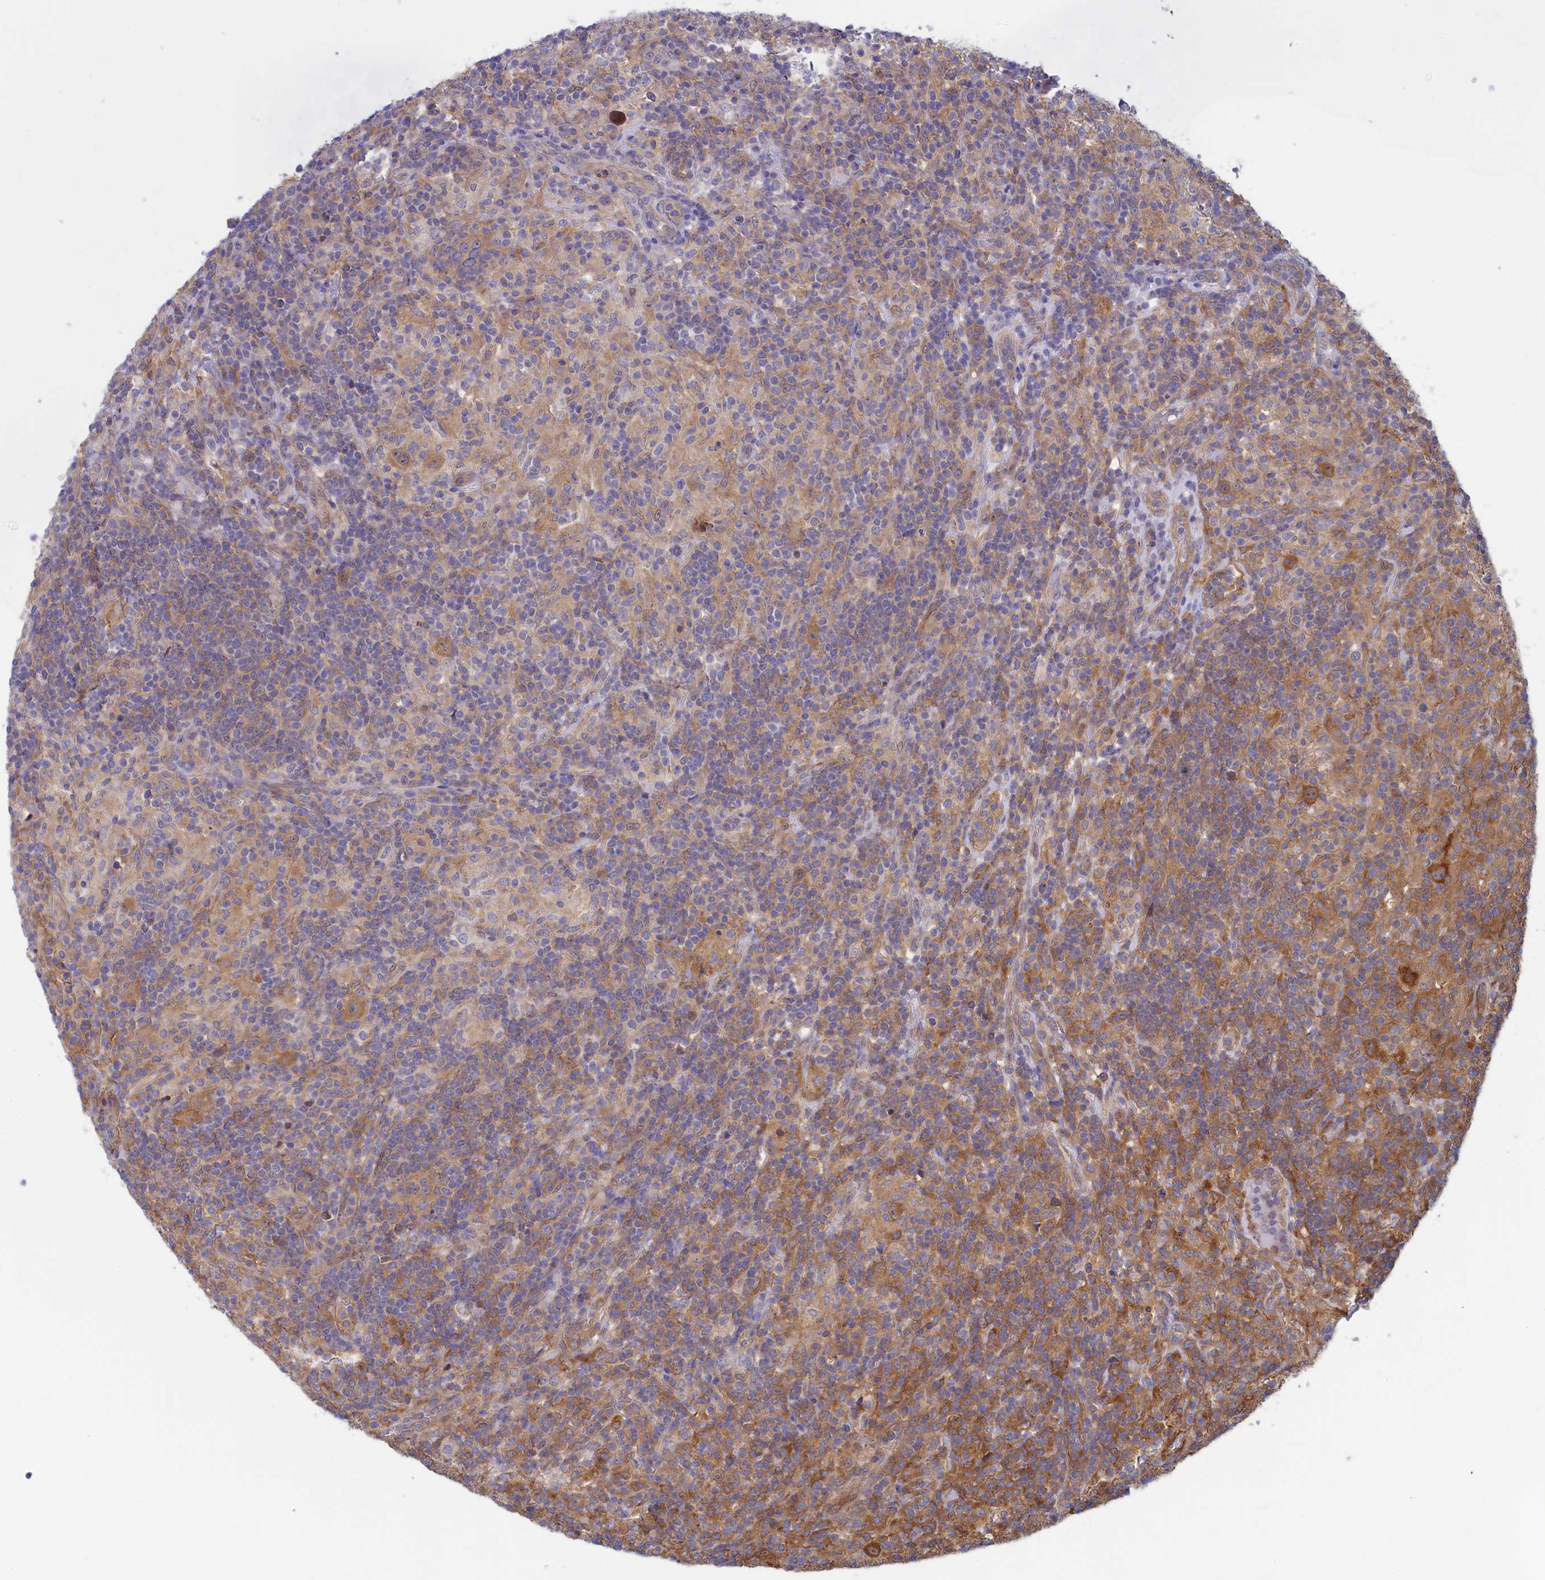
{"staining": {"intensity": "moderate", "quantity": ">75%", "location": "cytoplasmic/membranous"}, "tissue": "lymphoma", "cell_type": "Tumor cells", "image_type": "cancer", "snomed": [{"axis": "morphology", "description": "Hodgkin's disease, NOS"}, {"axis": "topography", "description": "Lymph node"}], "caption": "Protein staining demonstrates moderate cytoplasmic/membranous staining in approximately >75% of tumor cells in Hodgkin's disease. The protein of interest is stained brown, and the nuclei are stained in blue (DAB IHC with brightfield microscopy, high magnification).", "gene": "SYNDIG1L", "patient": {"sex": "male", "age": 70}}